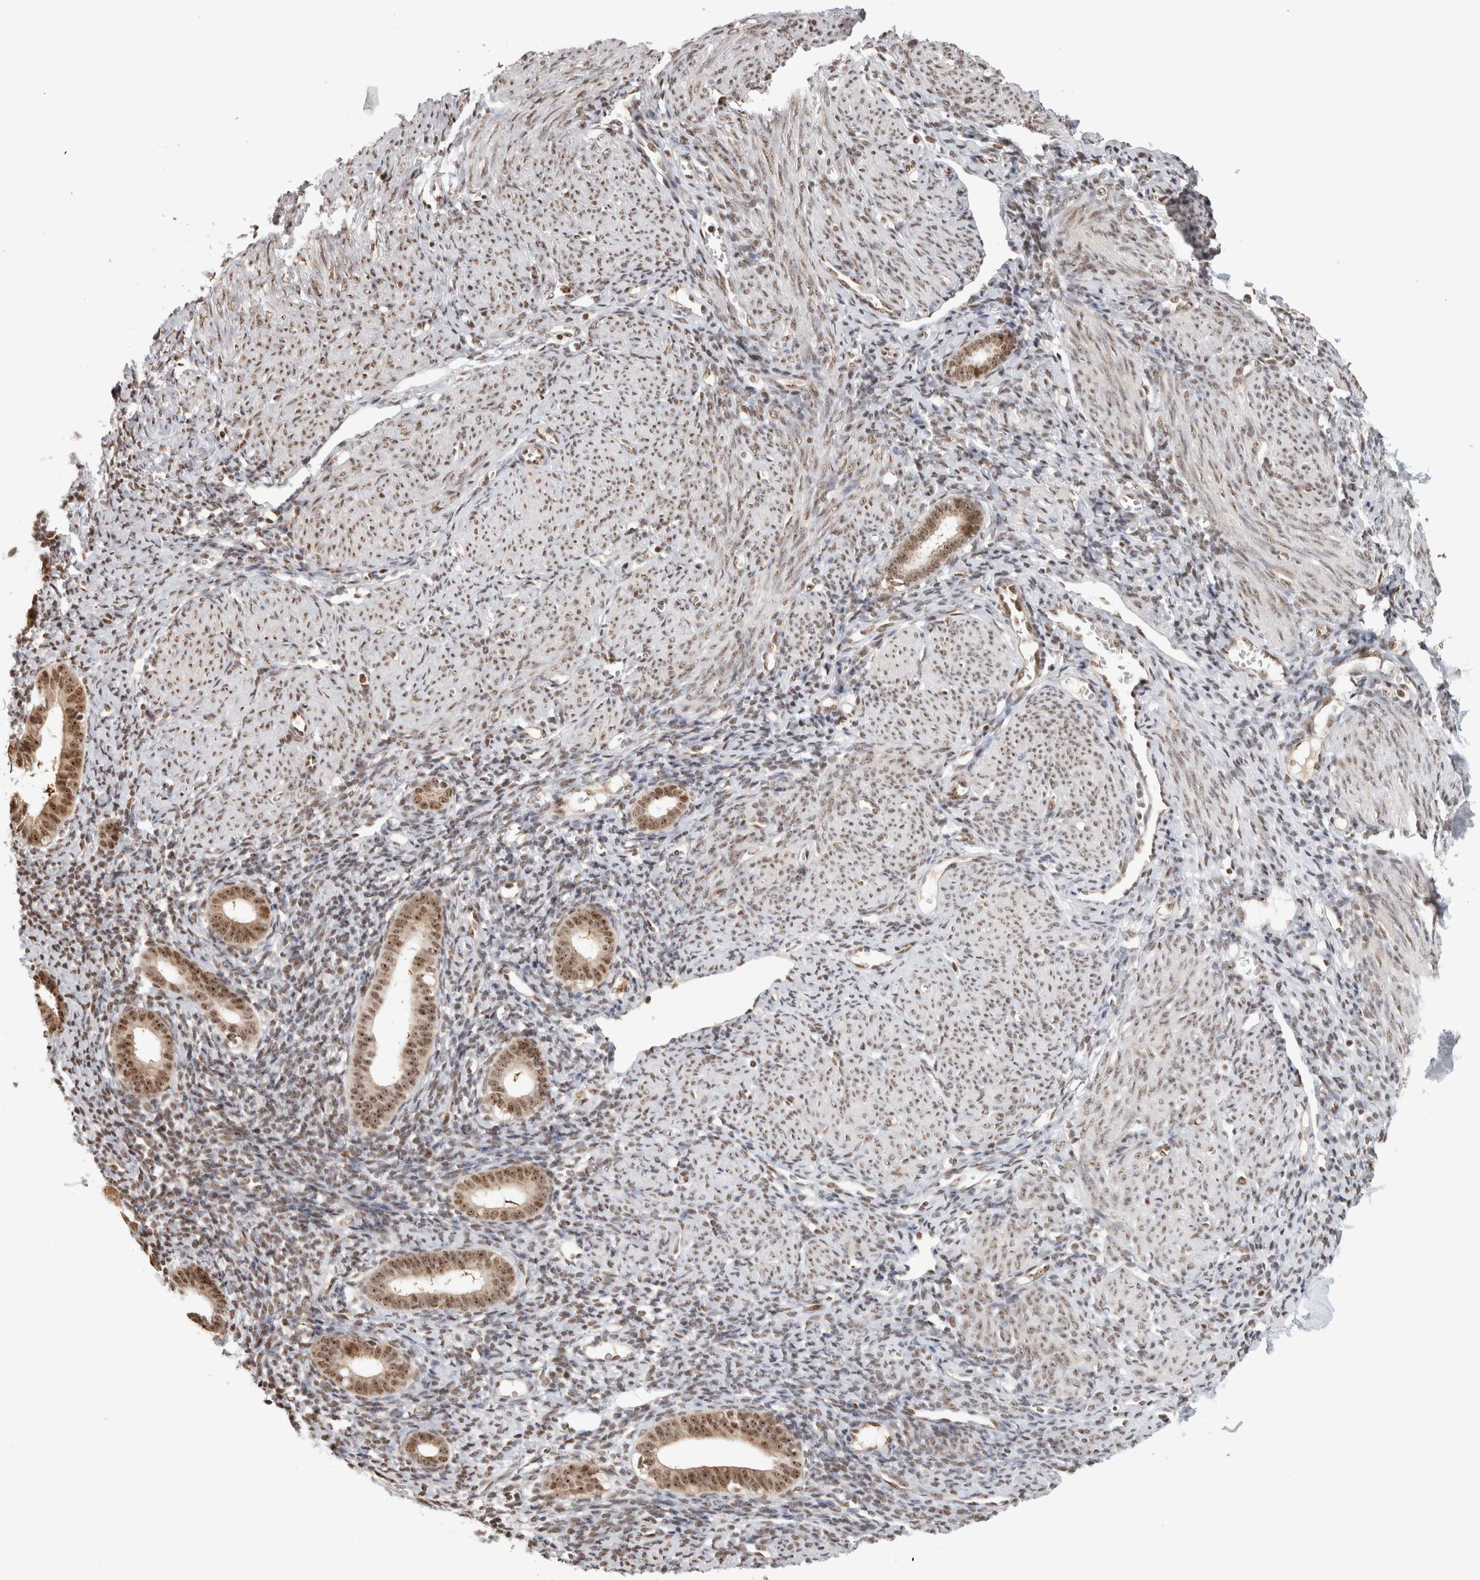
{"staining": {"intensity": "weak", "quantity": ">75%", "location": "nuclear"}, "tissue": "endometrium", "cell_type": "Cells in endometrial stroma", "image_type": "normal", "snomed": [{"axis": "morphology", "description": "Normal tissue, NOS"}, {"axis": "morphology", "description": "Adenocarcinoma, NOS"}, {"axis": "topography", "description": "Endometrium"}], "caption": "Immunohistochemistry (IHC) (DAB) staining of unremarkable human endometrium reveals weak nuclear protein expression in about >75% of cells in endometrial stroma. Nuclei are stained in blue.", "gene": "EBNA1BP2", "patient": {"sex": "female", "age": 57}}